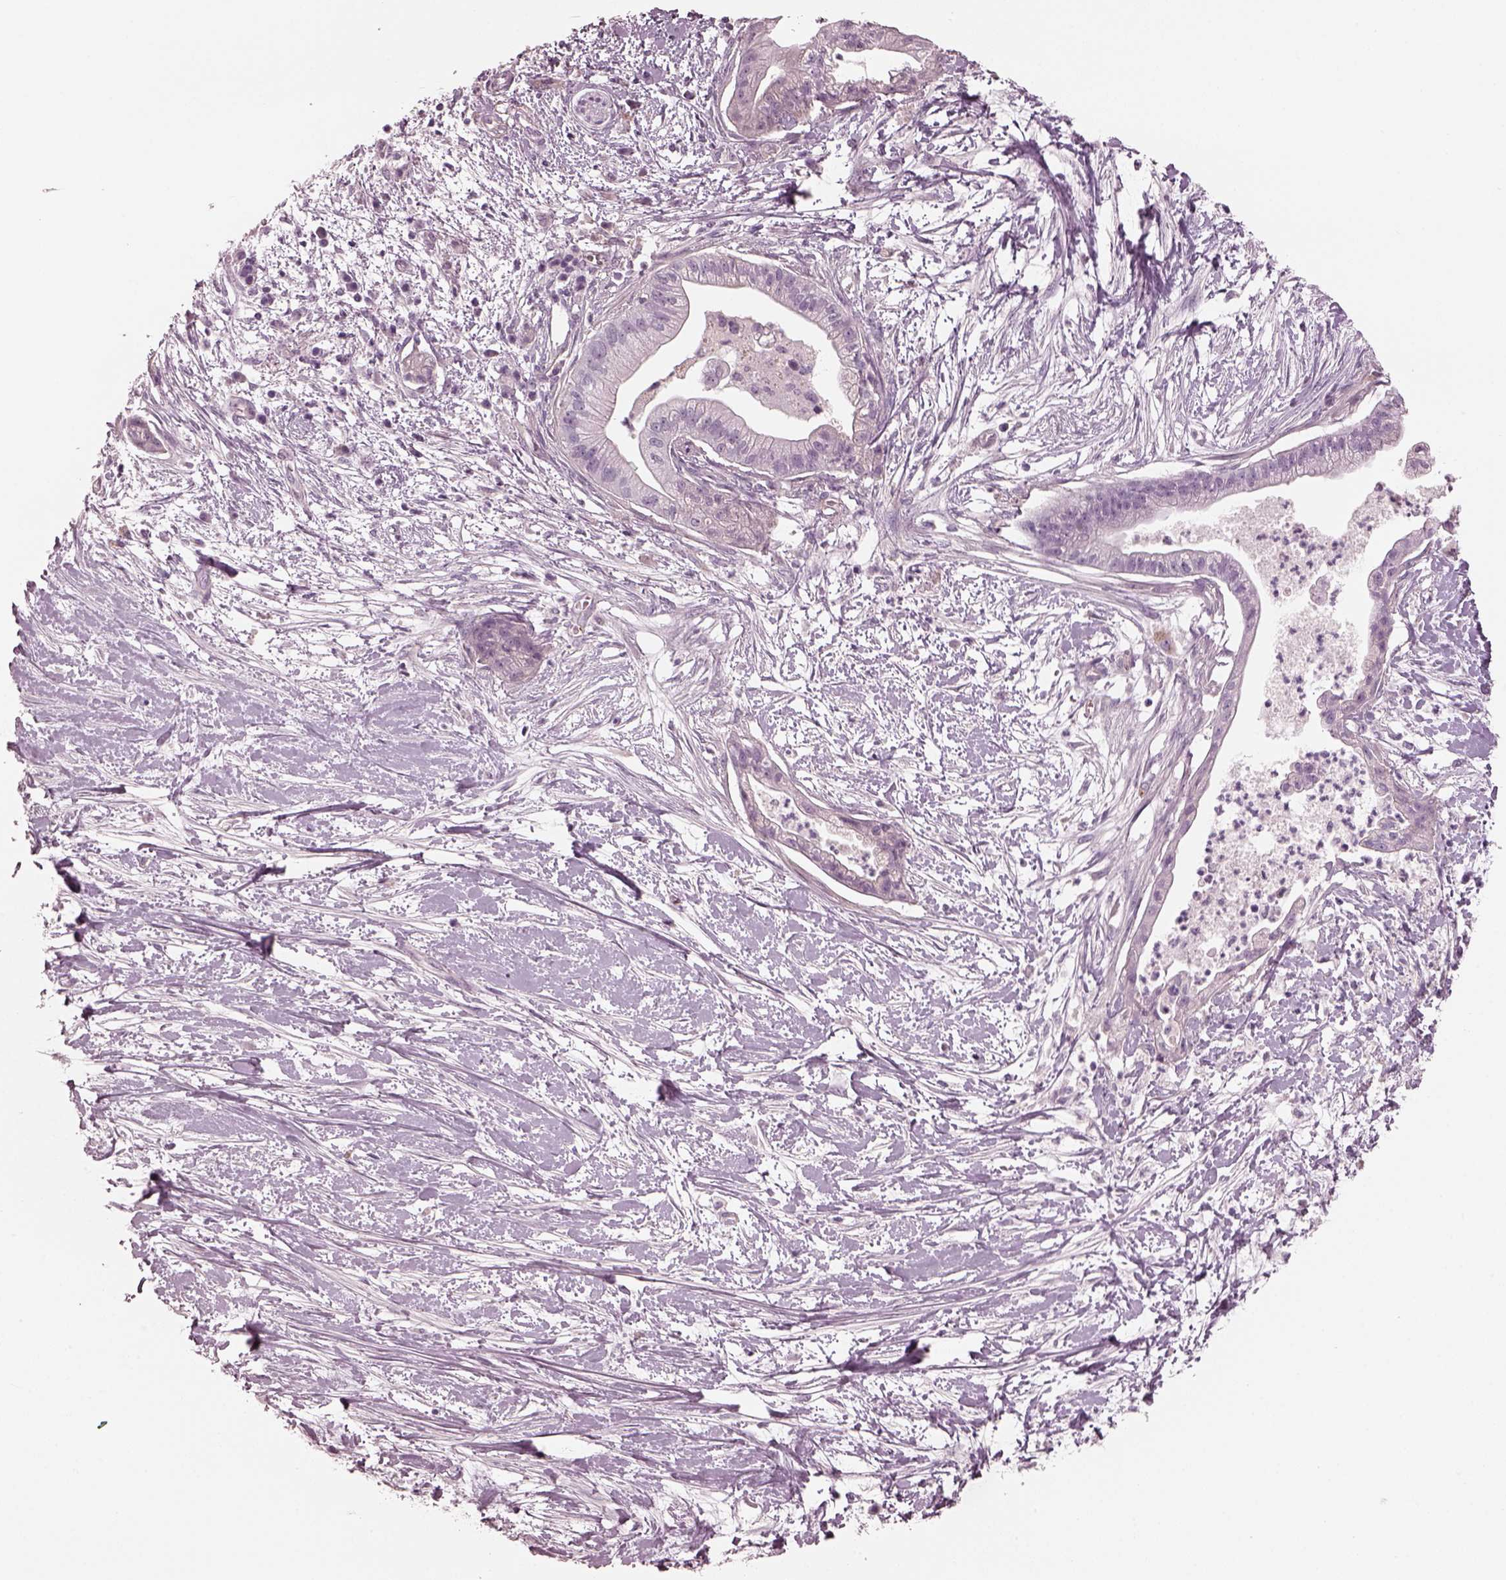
{"staining": {"intensity": "negative", "quantity": "none", "location": "none"}, "tissue": "pancreatic cancer", "cell_type": "Tumor cells", "image_type": "cancer", "snomed": [{"axis": "morphology", "description": "Normal tissue, NOS"}, {"axis": "morphology", "description": "Adenocarcinoma, NOS"}, {"axis": "topography", "description": "Lymph node"}, {"axis": "topography", "description": "Pancreas"}], "caption": "This is an immunohistochemistry (IHC) image of pancreatic adenocarcinoma. There is no positivity in tumor cells.", "gene": "EIF4E1B", "patient": {"sex": "female", "age": 58}}